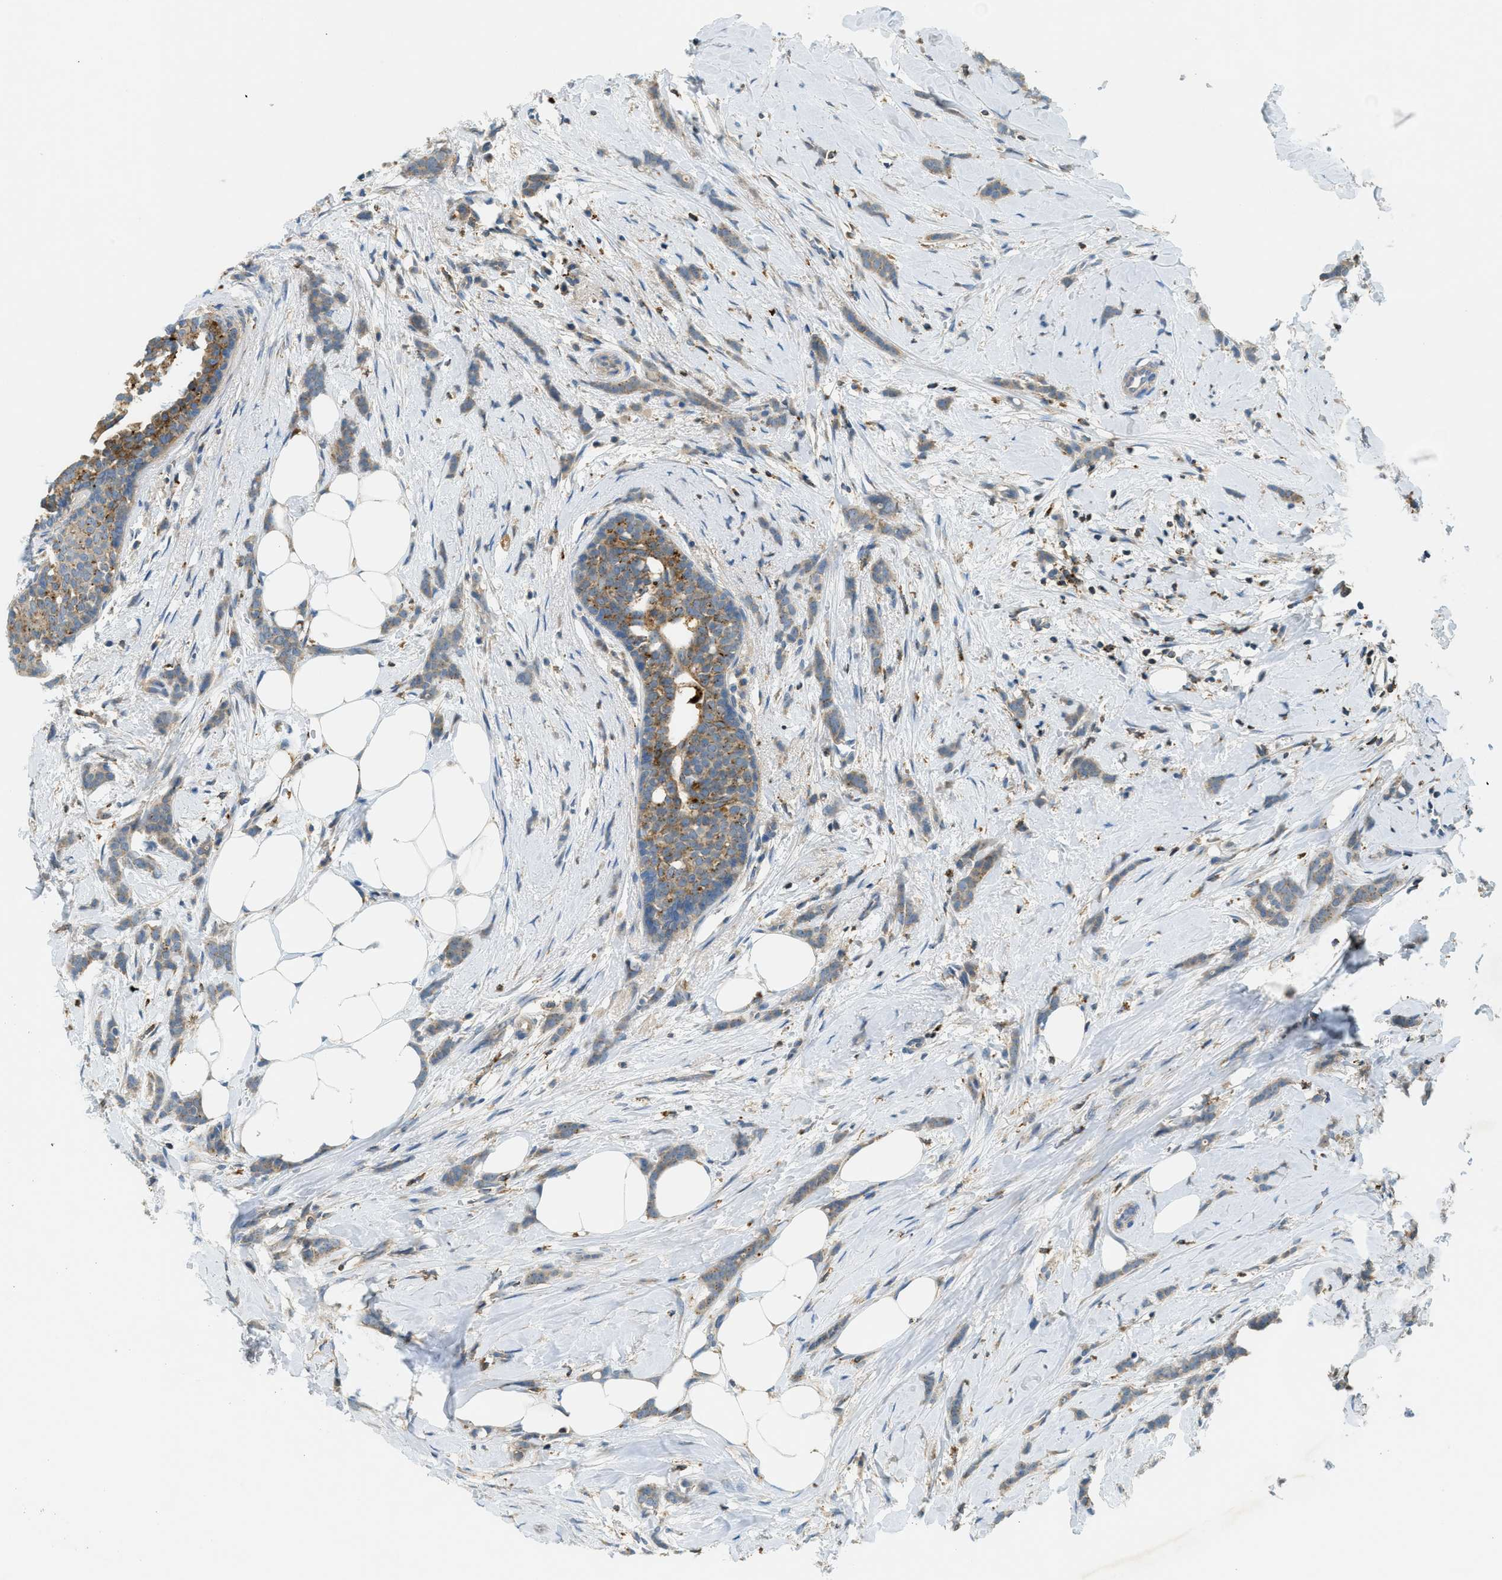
{"staining": {"intensity": "moderate", "quantity": ">75%", "location": "cytoplasmic/membranous"}, "tissue": "breast cancer", "cell_type": "Tumor cells", "image_type": "cancer", "snomed": [{"axis": "morphology", "description": "Lobular carcinoma, in situ"}, {"axis": "morphology", "description": "Lobular carcinoma"}, {"axis": "topography", "description": "Breast"}], "caption": "A medium amount of moderate cytoplasmic/membranous positivity is appreciated in approximately >75% of tumor cells in breast cancer (lobular carcinoma) tissue.", "gene": "PLBD2", "patient": {"sex": "female", "age": 41}}